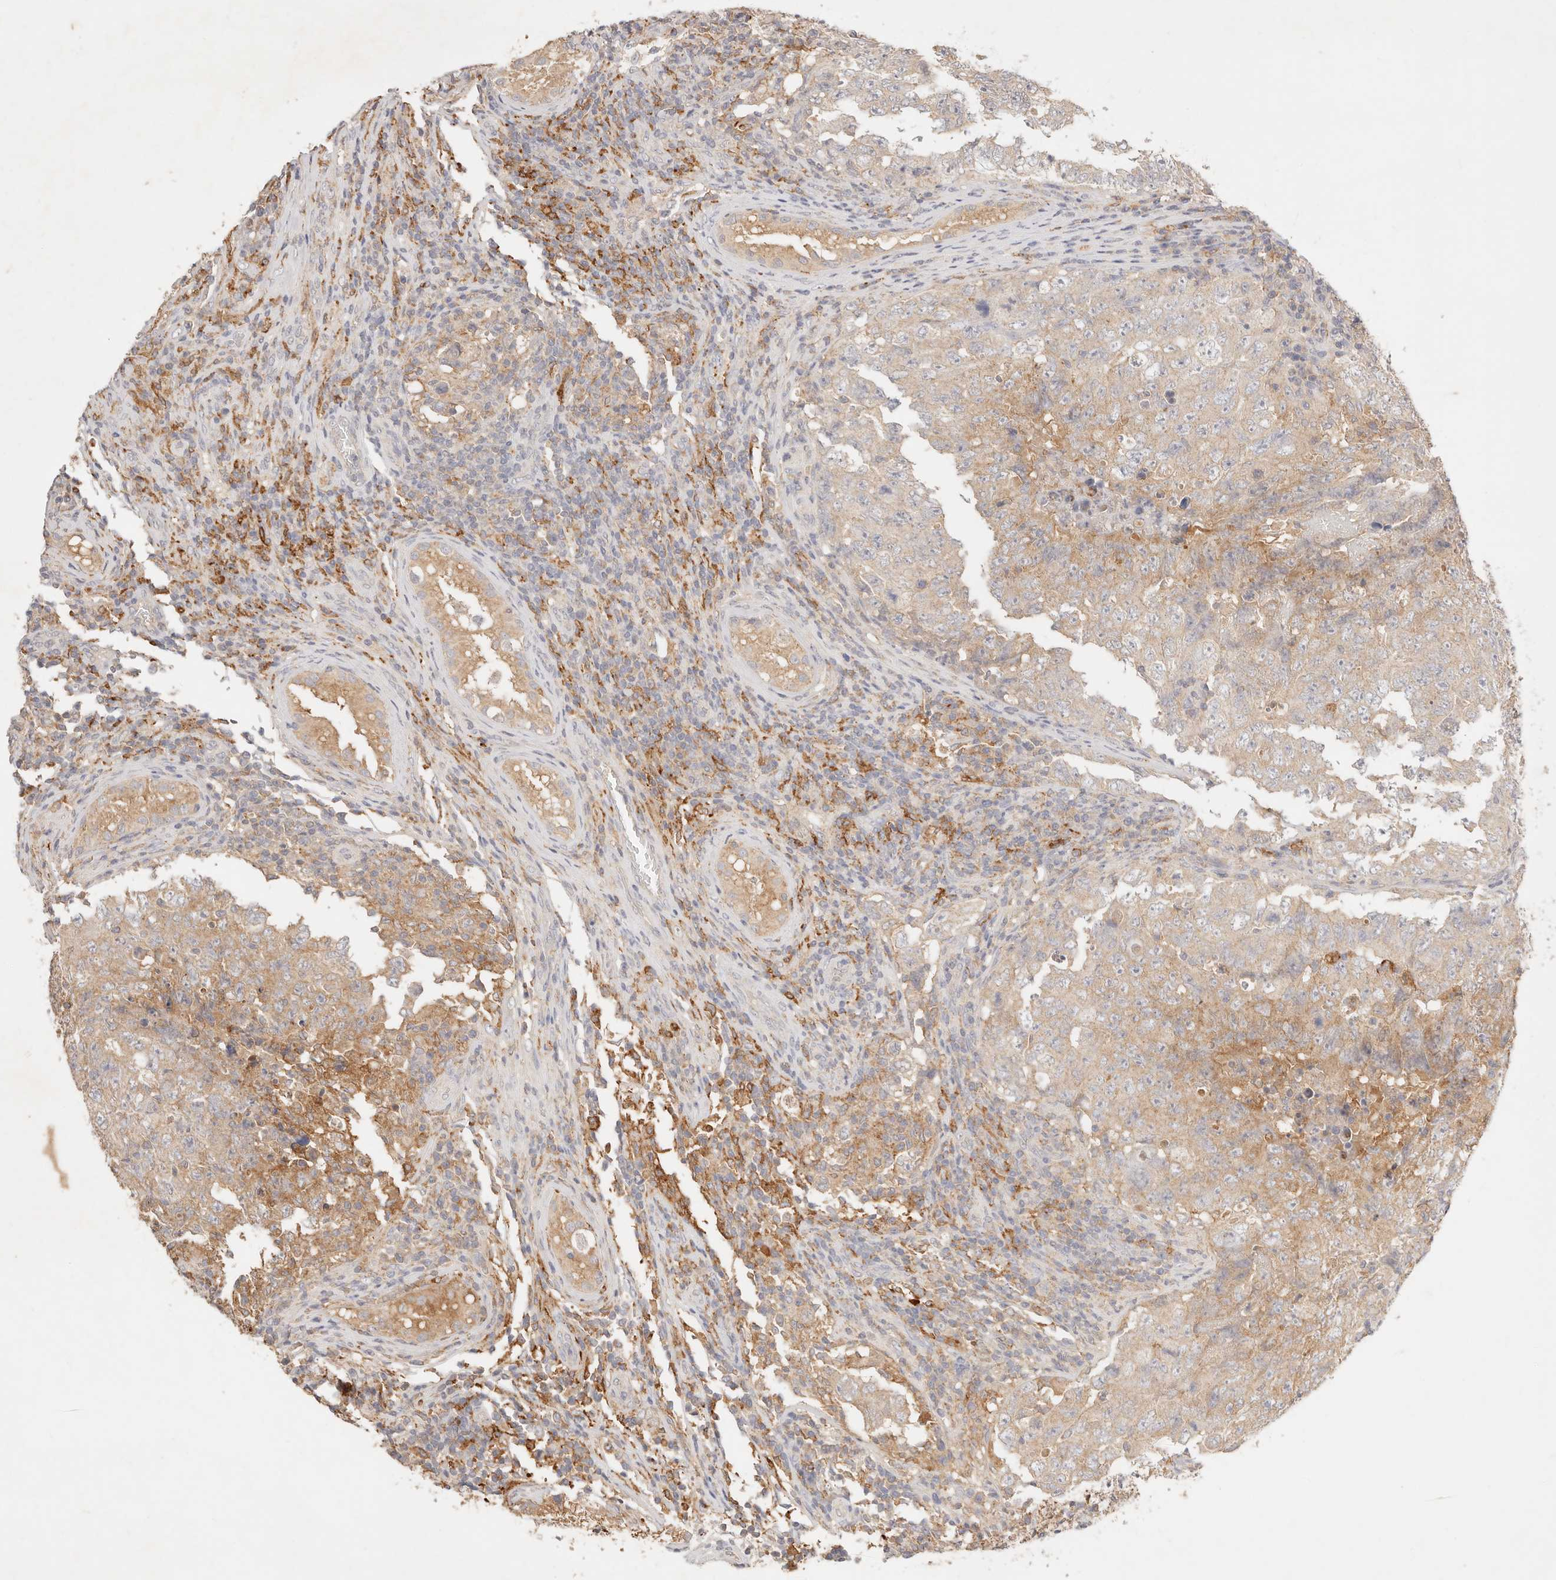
{"staining": {"intensity": "moderate", "quantity": "25%-75%", "location": "cytoplasmic/membranous"}, "tissue": "testis cancer", "cell_type": "Tumor cells", "image_type": "cancer", "snomed": [{"axis": "morphology", "description": "Carcinoma, Embryonal, NOS"}, {"axis": "topography", "description": "Testis"}], "caption": "Immunohistochemical staining of human testis cancer shows medium levels of moderate cytoplasmic/membranous positivity in approximately 25%-75% of tumor cells.", "gene": "HK2", "patient": {"sex": "male", "age": 26}}